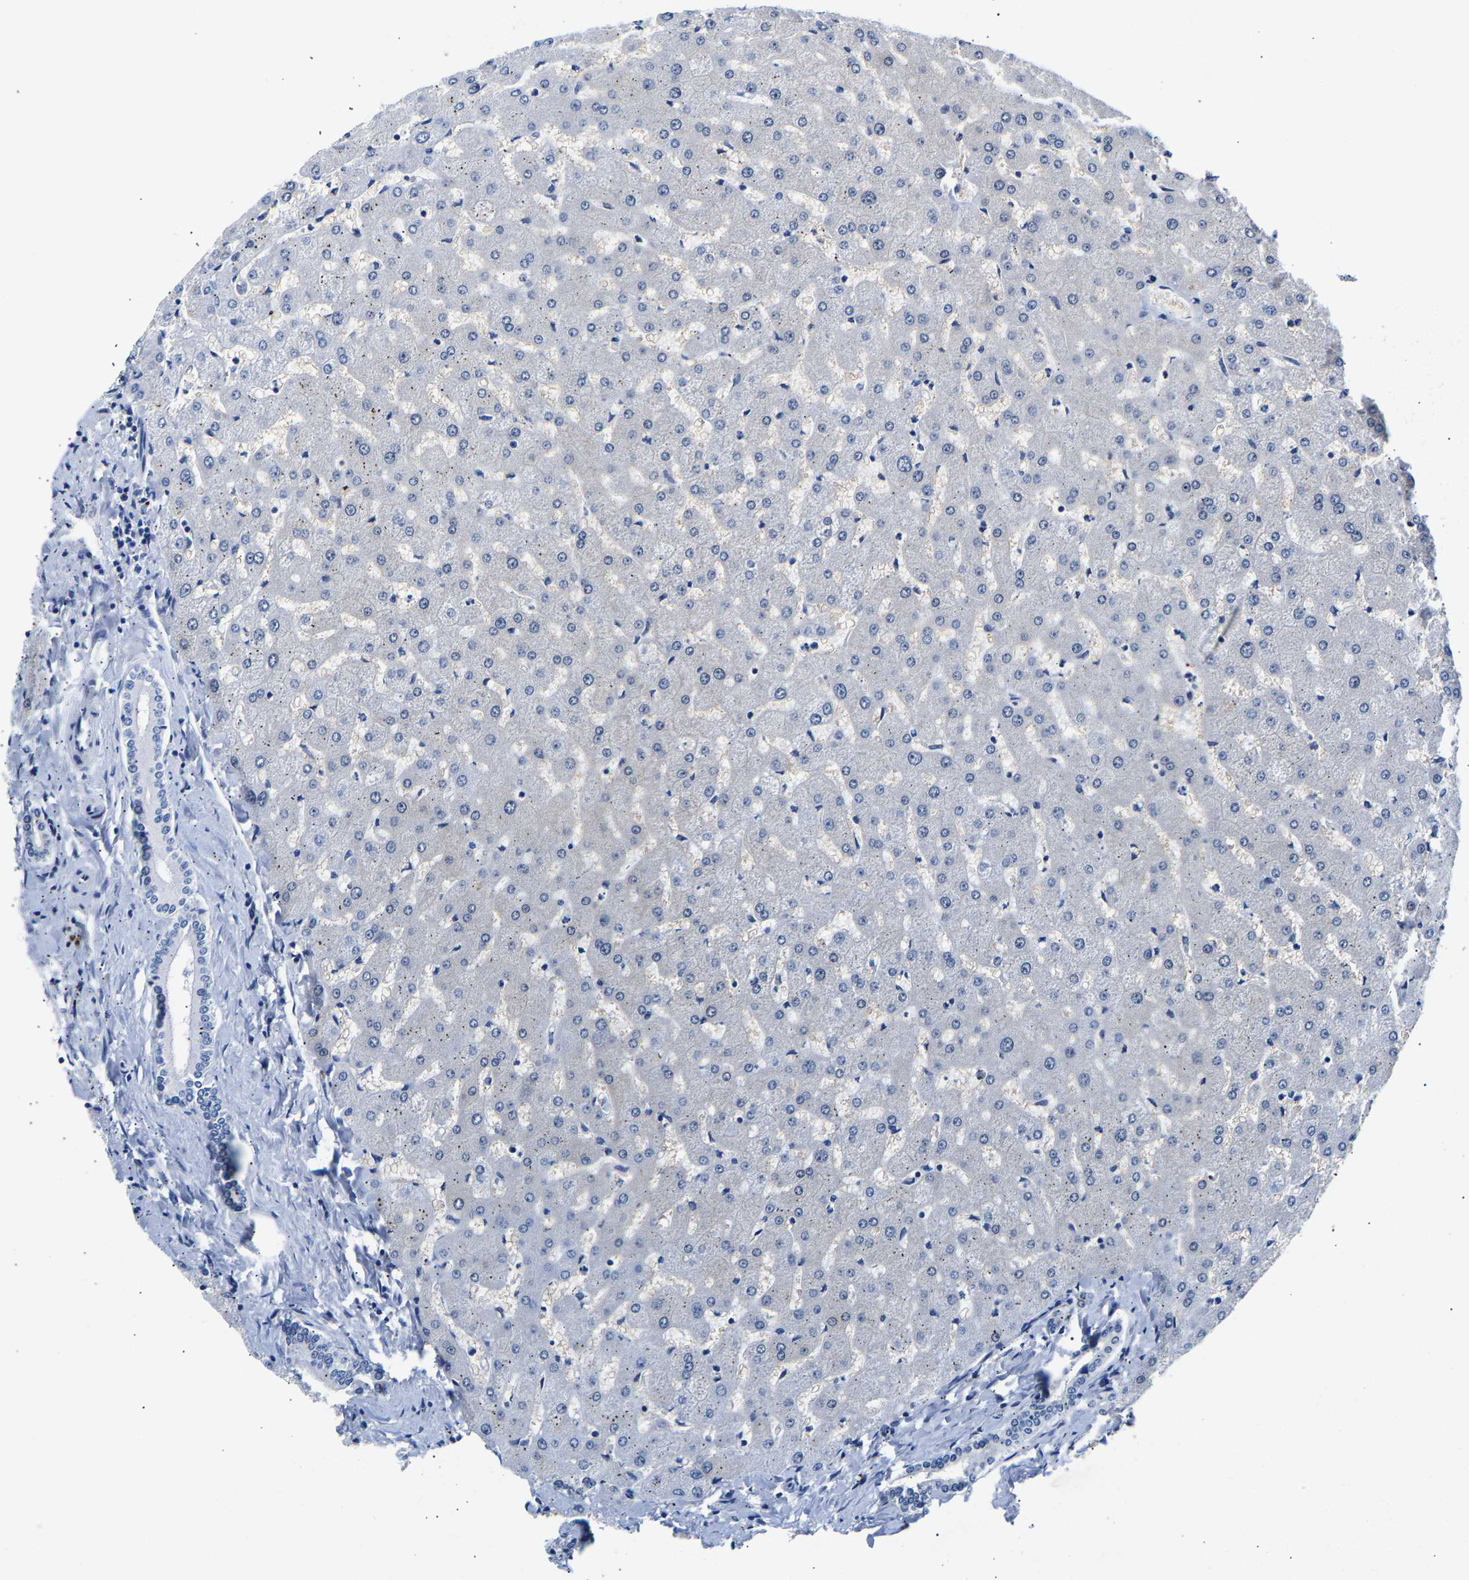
{"staining": {"intensity": "negative", "quantity": "none", "location": "none"}, "tissue": "liver", "cell_type": "Cholangiocytes", "image_type": "normal", "snomed": [{"axis": "morphology", "description": "Normal tissue, NOS"}, {"axis": "topography", "description": "Liver"}], "caption": "There is no significant positivity in cholangiocytes of liver. (Immunohistochemistry, brightfield microscopy, high magnification).", "gene": "UCHL3", "patient": {"sex": "female", "age": 63}}